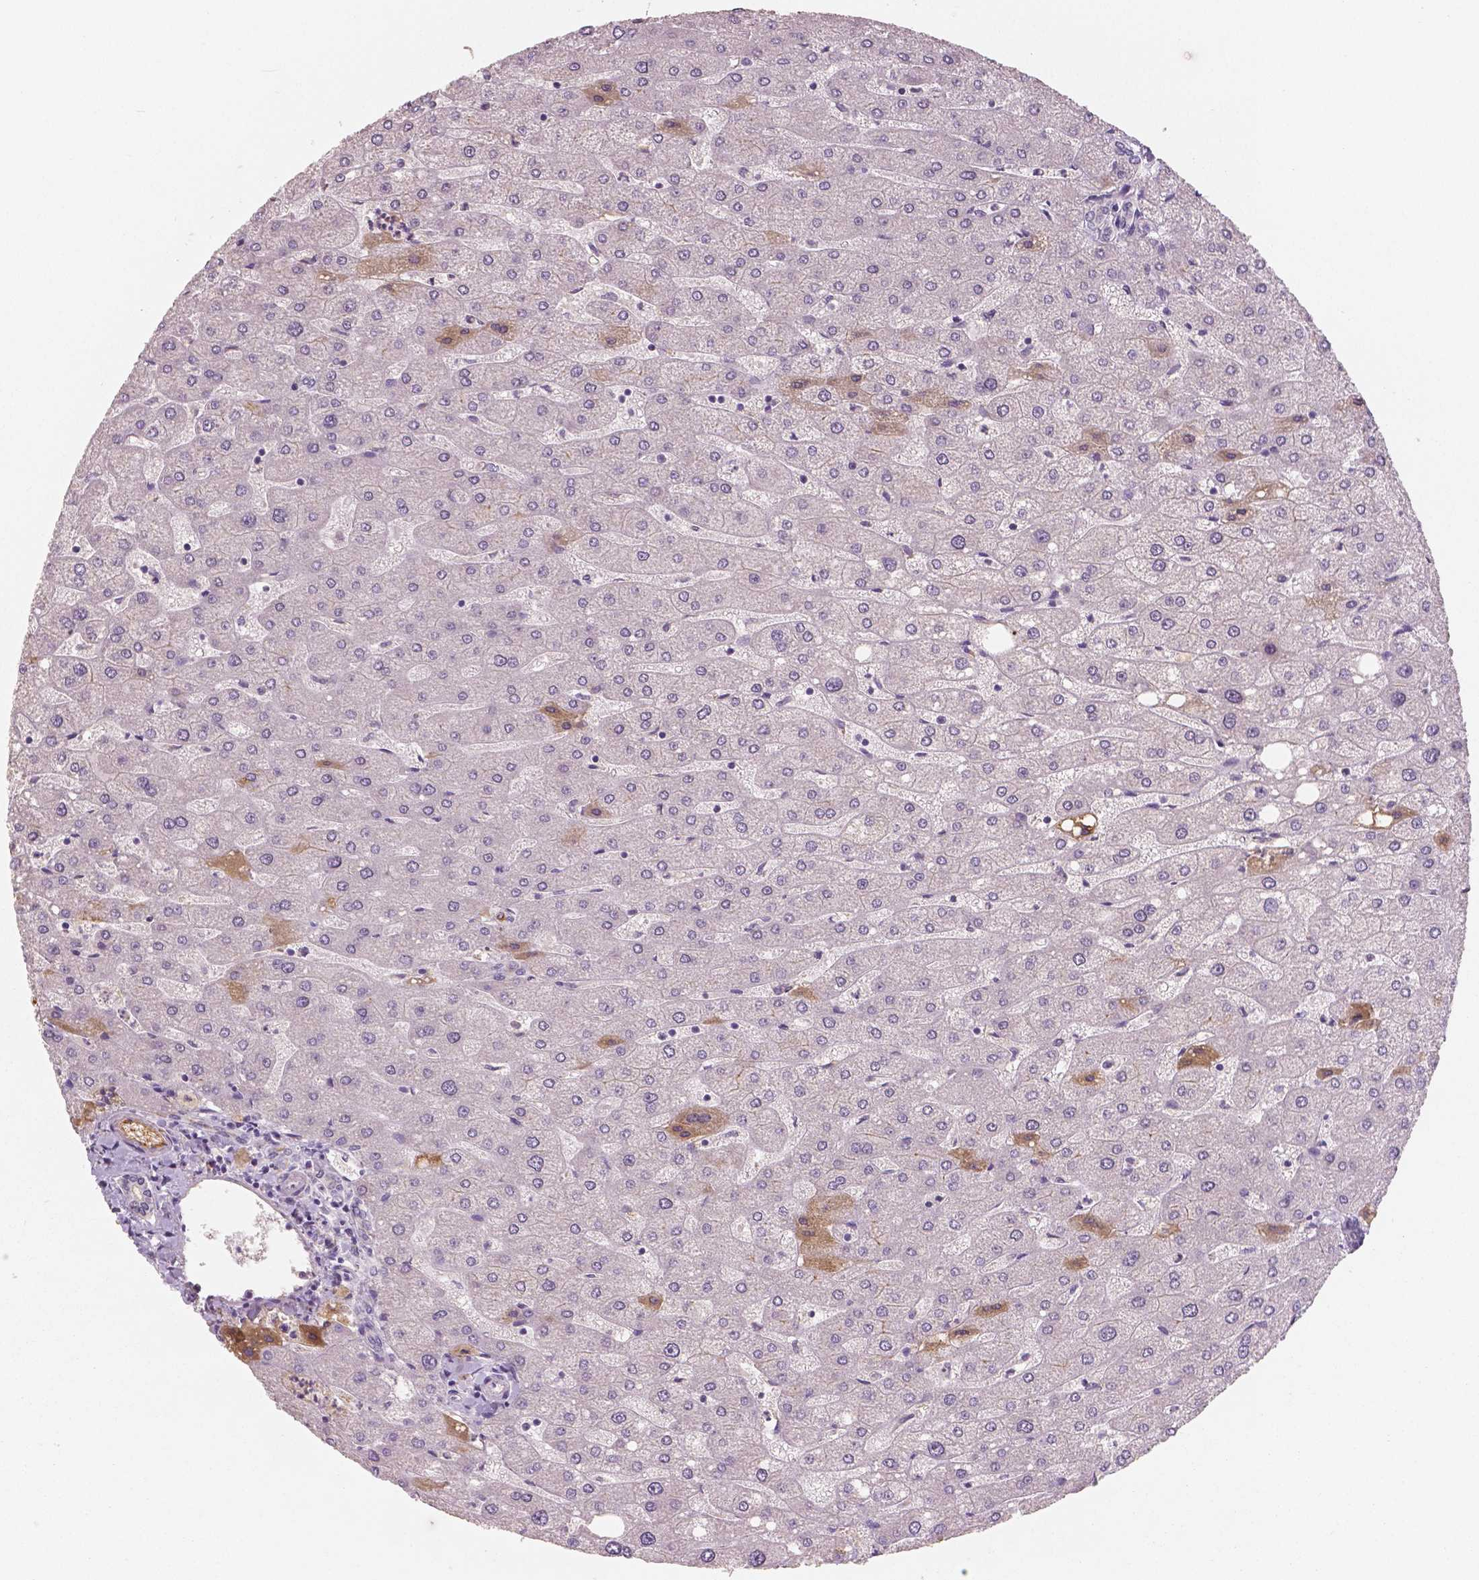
{"staining": {"intensity": "negative", "quantity": "none", "location": "none"}, "tissue": "liver", "cell_type": "Cholangiocytes", "image_type": "normal", "snomed": [{"axis": "morphology", "description": "Normal tissue, NOS"}, {"axis": "topography", "description": "Liver"}], "caption": "Liver stained for a protein using immunohistochemistry reveals no staining cholangiocytes.", "gene": "APOA4", "patient": {"sex": "male", "age": 67}}